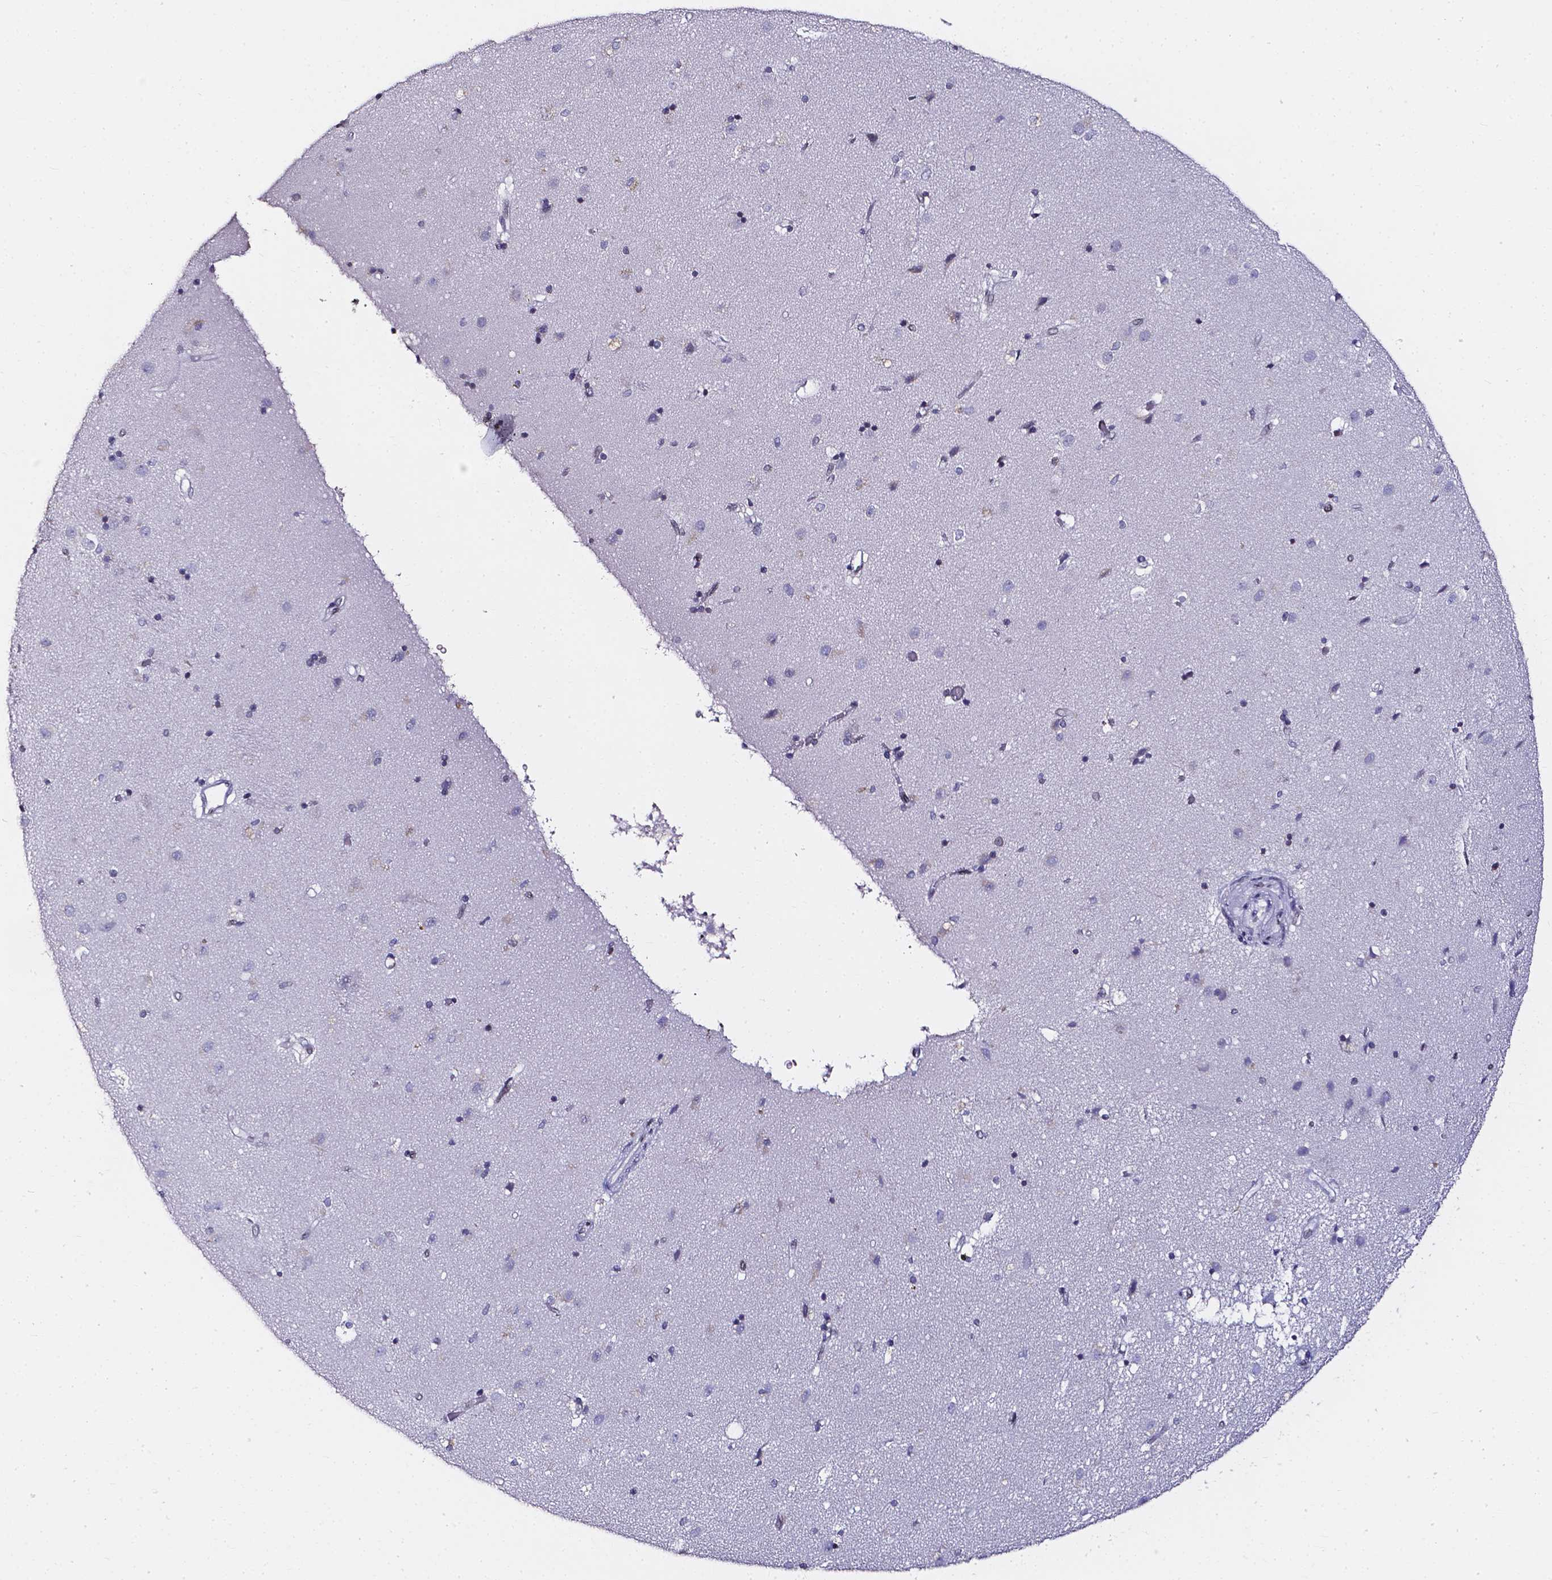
{"staining": {"intensity": "negative", "quantity": "none", "location": "none"}, "tissue": "caudate", "cell_type": "Glial cells", "image_type": "normal", "snomed": [{"axis": "morphology", "description": "Normal tissue, NOS"}, {"axis": "topography", "description": "Lateral ventricle wall"}], "caption": "This is an immunohistochemistry (IHC) histopathology image of normal caudate. There is no staining in glial cells.", "gene": "AKR1B10", "patient": {"sex": "female", "age": 71}}